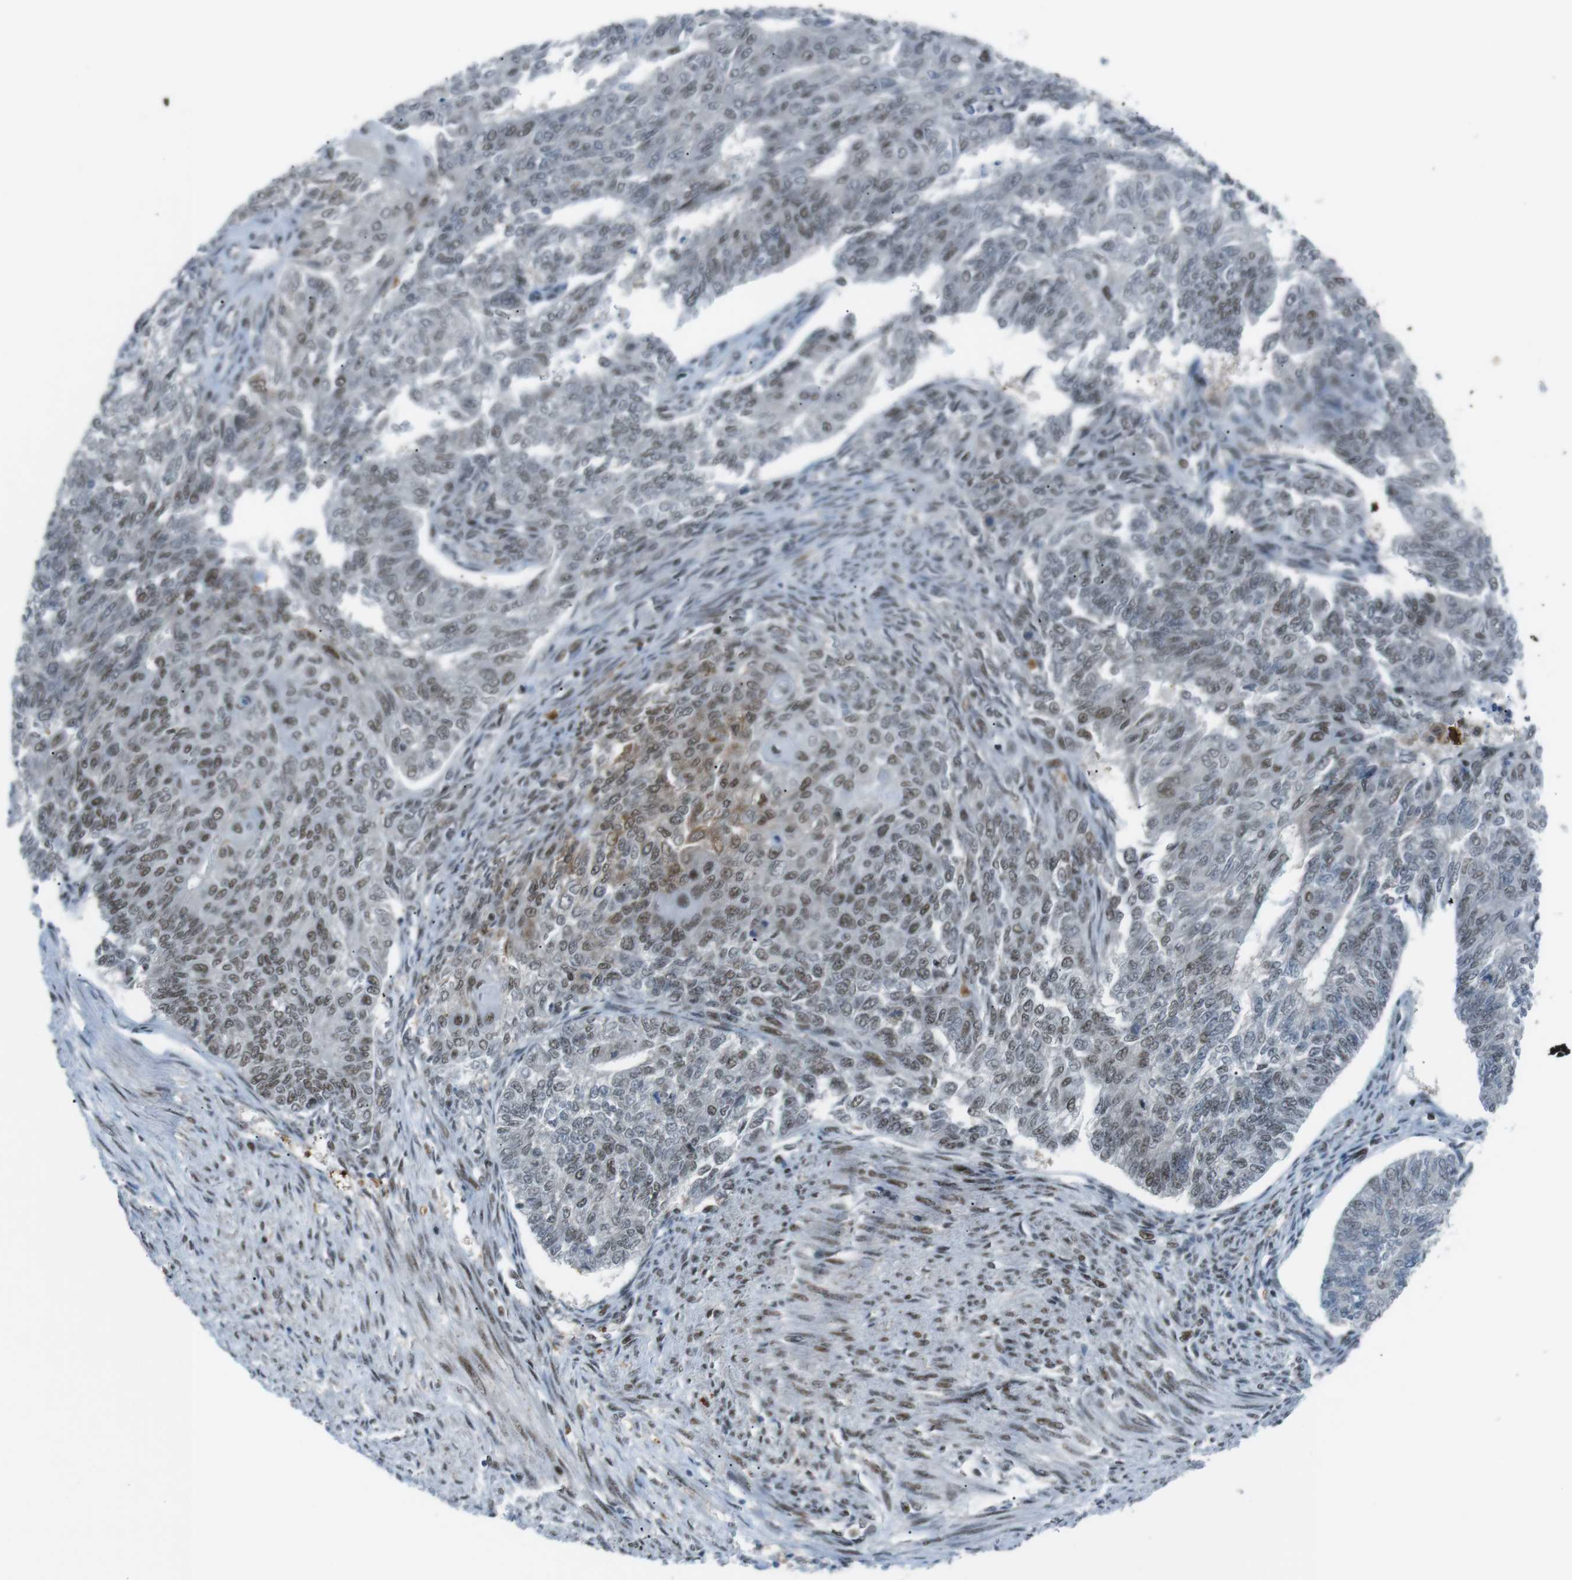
{"staining": {"intensity": "moderate", "quantity": "25%-75%", "location": "nuclear"}, "tissue": "endometrial cancer", "cell_type": "Tumor cells", "image_type": "cancer", "snomed": [{"axis": "morphology", "description": "Adenocarcinoma, NOS"}, {"axis": "topography", "description": "Endometrium"}], "caption": "Endometrial adenocarcinoma stained with a brown dye demonstrates moderate nuclear positive staining in about 25%-75% of tumor cells.", "gene": "TAF1", "patient": {"sex": "female", "age": 32}}